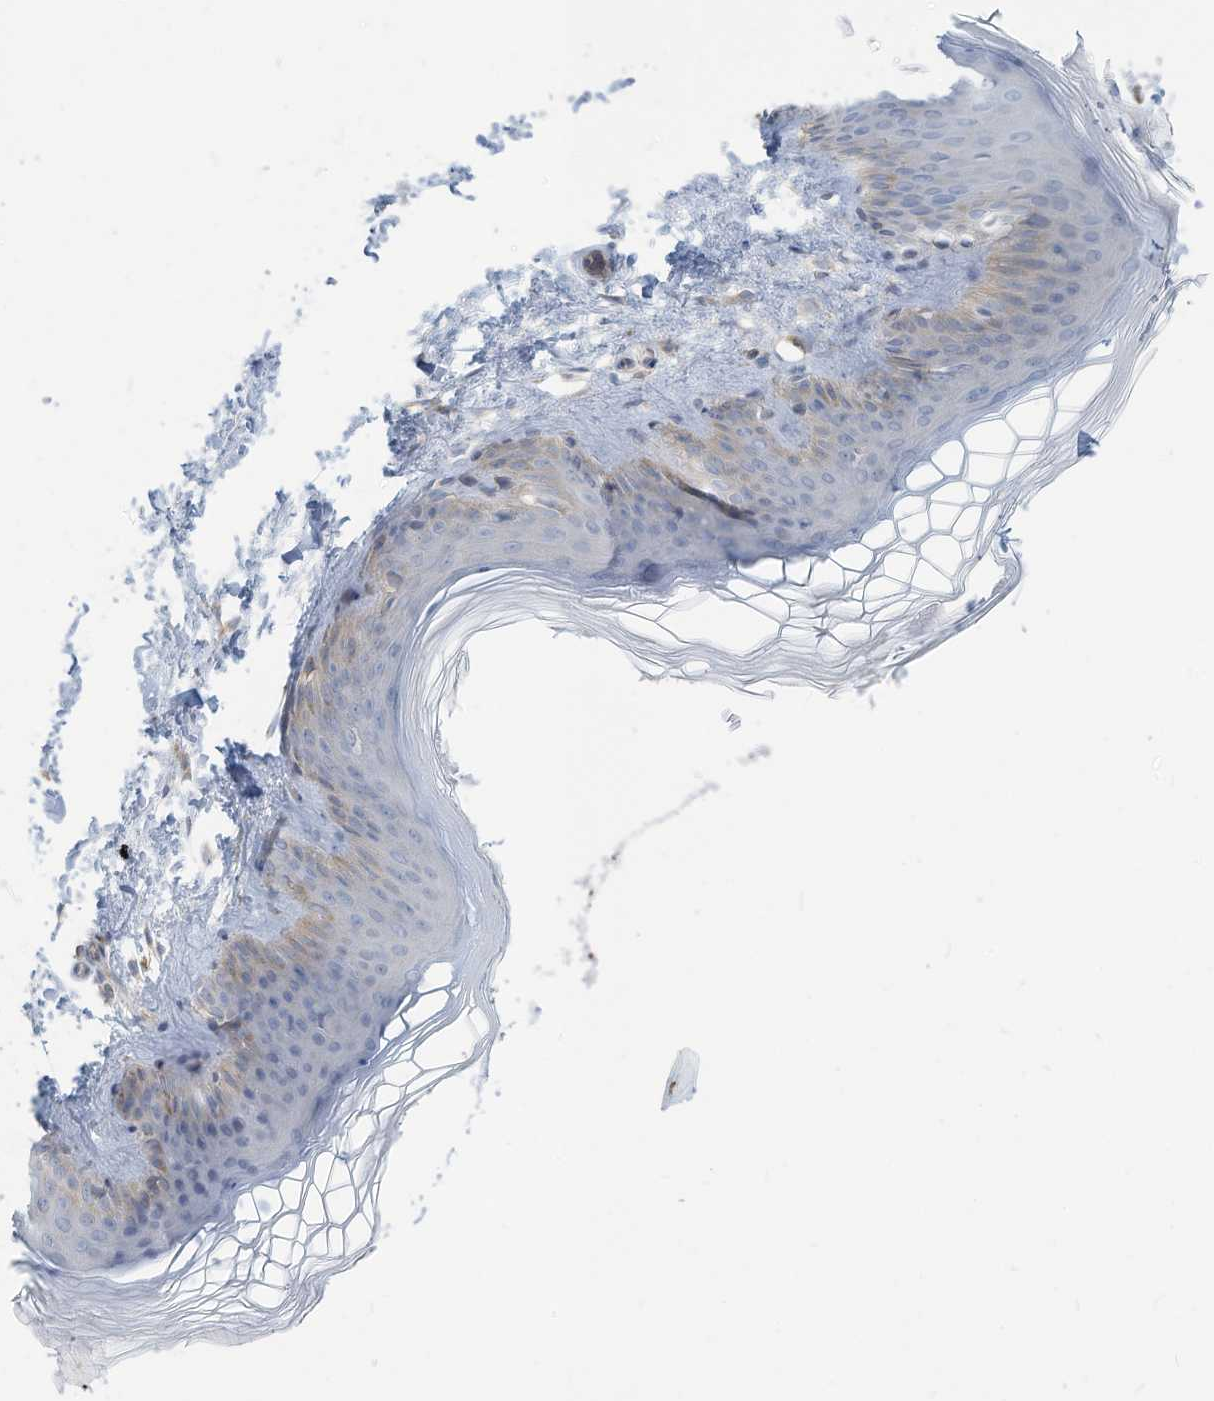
{"staining": {"intensity": "moderate", "quantity": ">75%", "location": "cytoplasmic/membranous"}, "tissue": "skin", "cell_type": "Fibroblasts", "image_type": "normal", "snomed": [{"axis": "morphology", "description": "Normal tissue, NOS"}, {"axis": "topography", "description": "Skin"}], "caption": "Unremarkable skin reveals moderate cytoplasmic/membranous expression in approximately >75% of fibroblasts, visualized by immunohistochemistry.", "gene": "GTPBP2", "patient": {"sex": "female", "age": 27}}